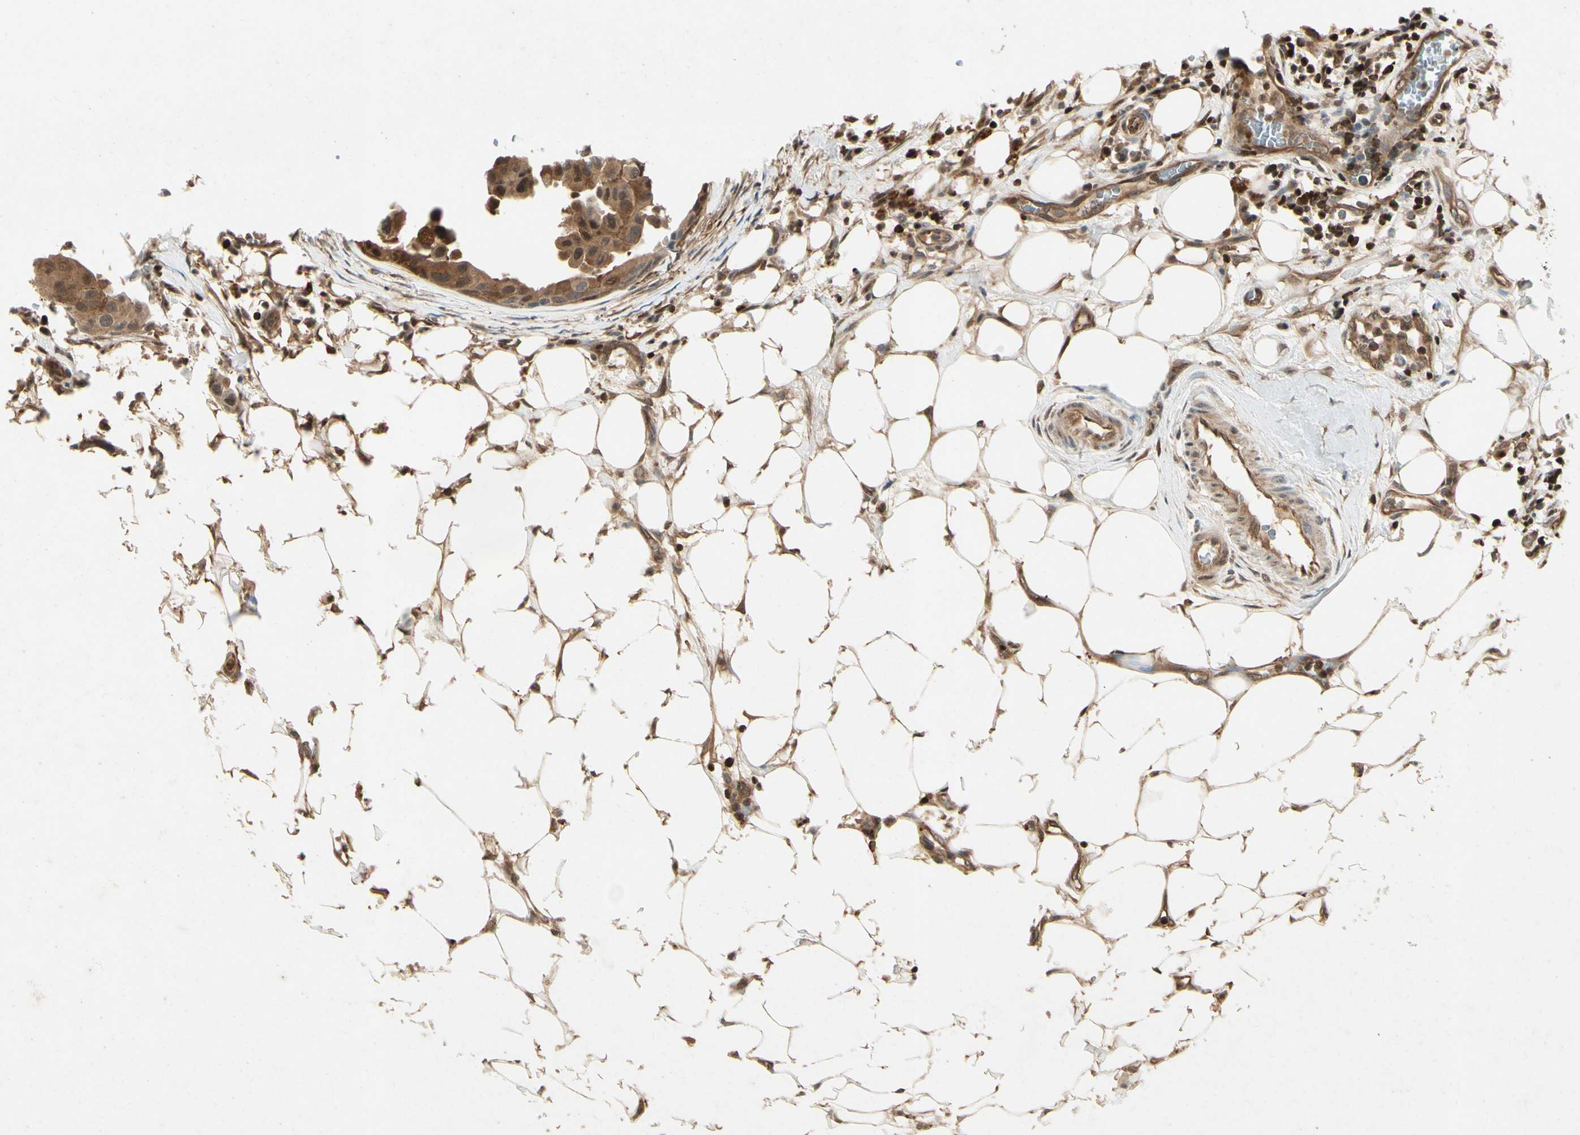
{"staining": {"intensity": "moderate", "quantity": ">75%", "location": "cytoplasmic/membranous"}, "tissue": "breast cancer", "cell_type": "Tumor cells", "image_type": "cancer", "snomed": [{"axis": "morphology", "description": "Duct carcinoma"}, {"axis": "topography", "description": "Breast"}], "caption": "Moderate cytoplasmic/membranous protein staining is appreciated in approximately >75% of tumor cells in breast cancer.", "gene": "YWHAQ", "patient": {"sex": "female", "age": 40}}